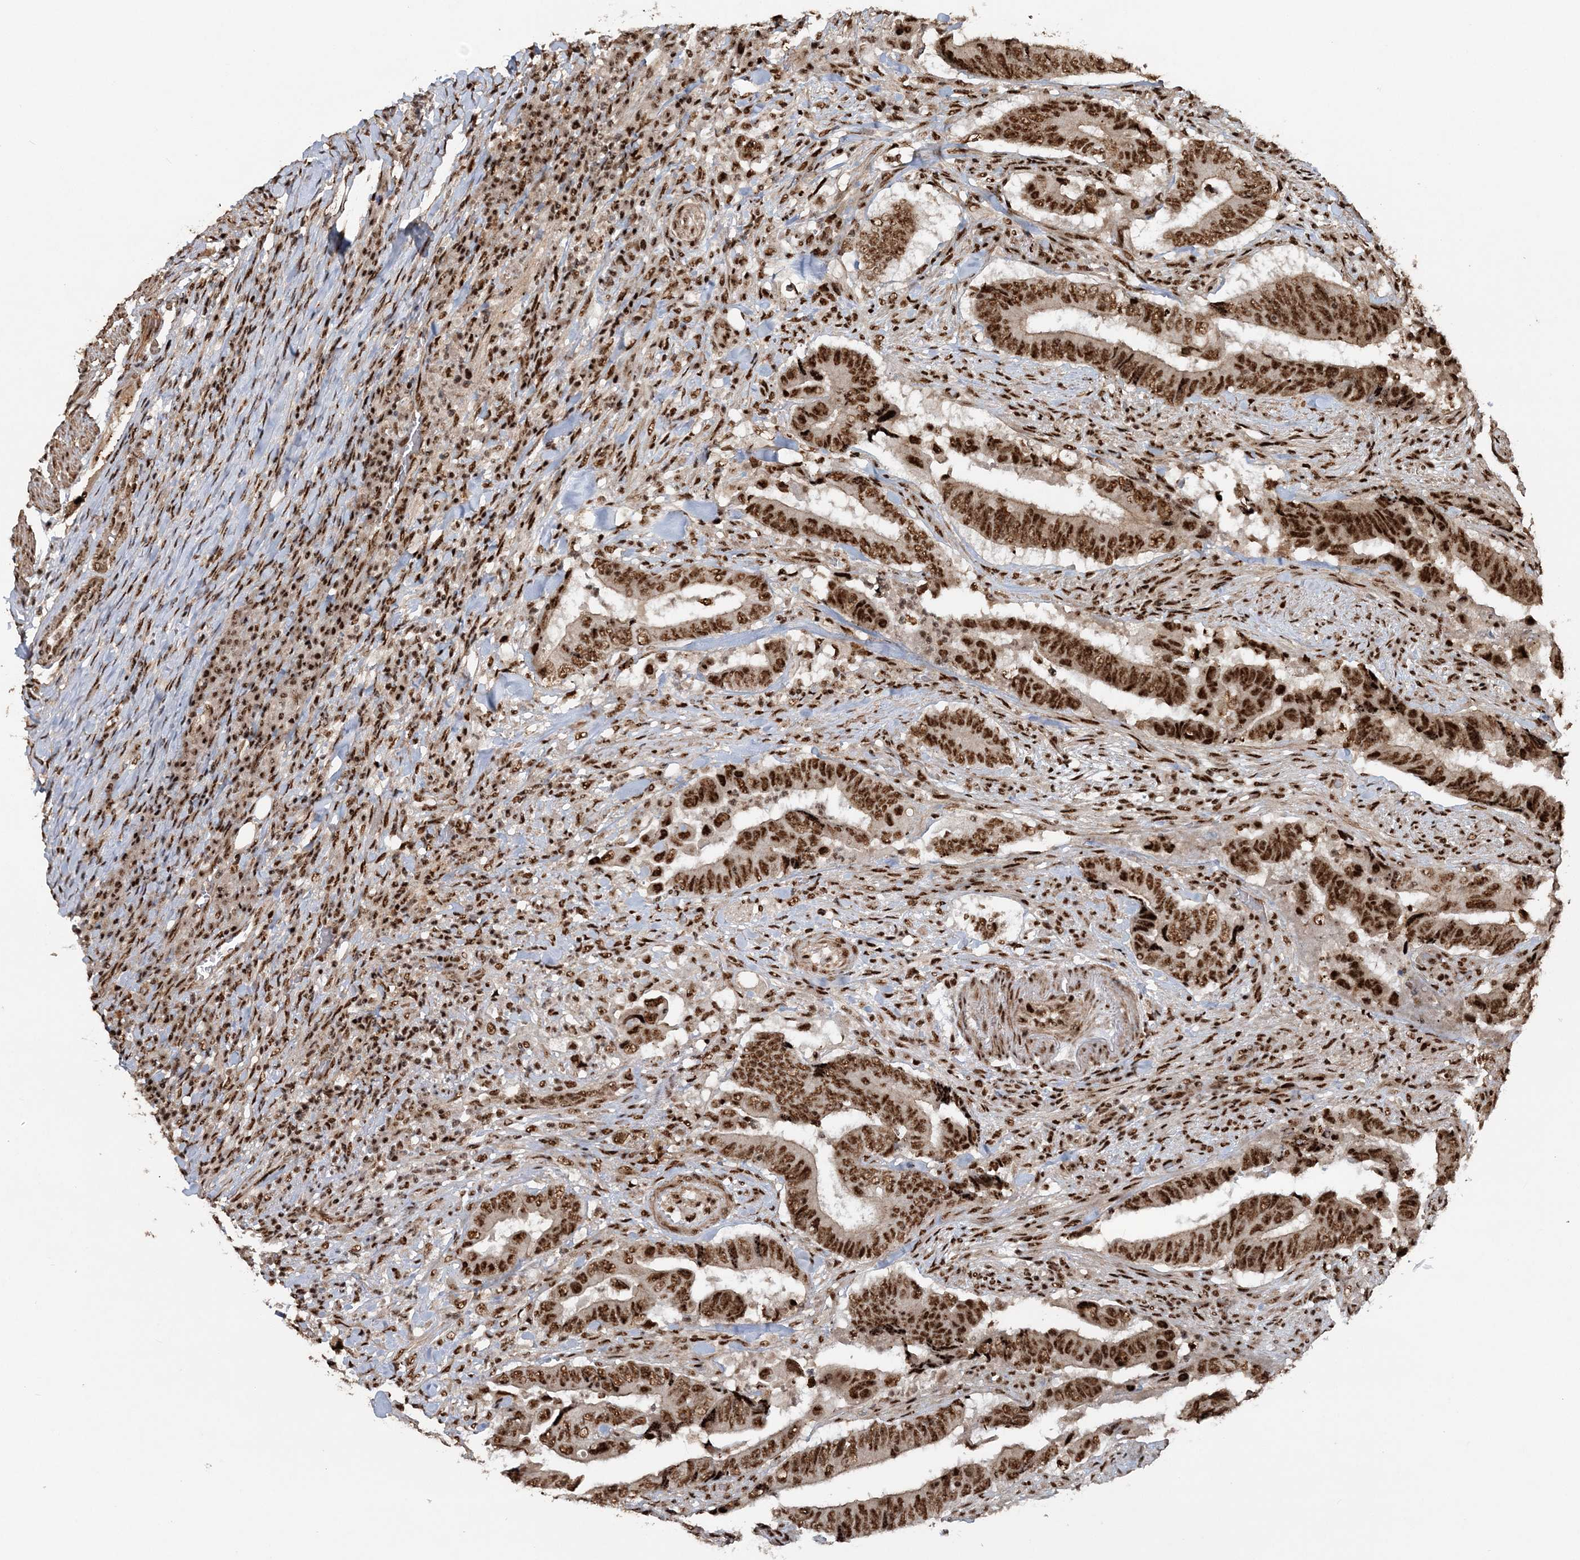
{"staining": {"intensity": "strong", "quantity": ">75%", "location": "nuclear"}, "tissue": "colorectal cancer", "cell_type": "Tumor cells", "image_type": "cancer", "snomed": [{"axis": "morphology", "description": "Normal tissue, NOS"}, {"axis": "morphology", "description": "Adenocarcinoma, NOS"}, {"axis": "topography", "description": "Colon"}], "caption": "Colorectal cancer stained with DAB IHC displays high levels of strong nuclear staining in about >75% of tumor cells.", "gene": "EXOSC8", "patient": {"sex": "male", "age": 56}}